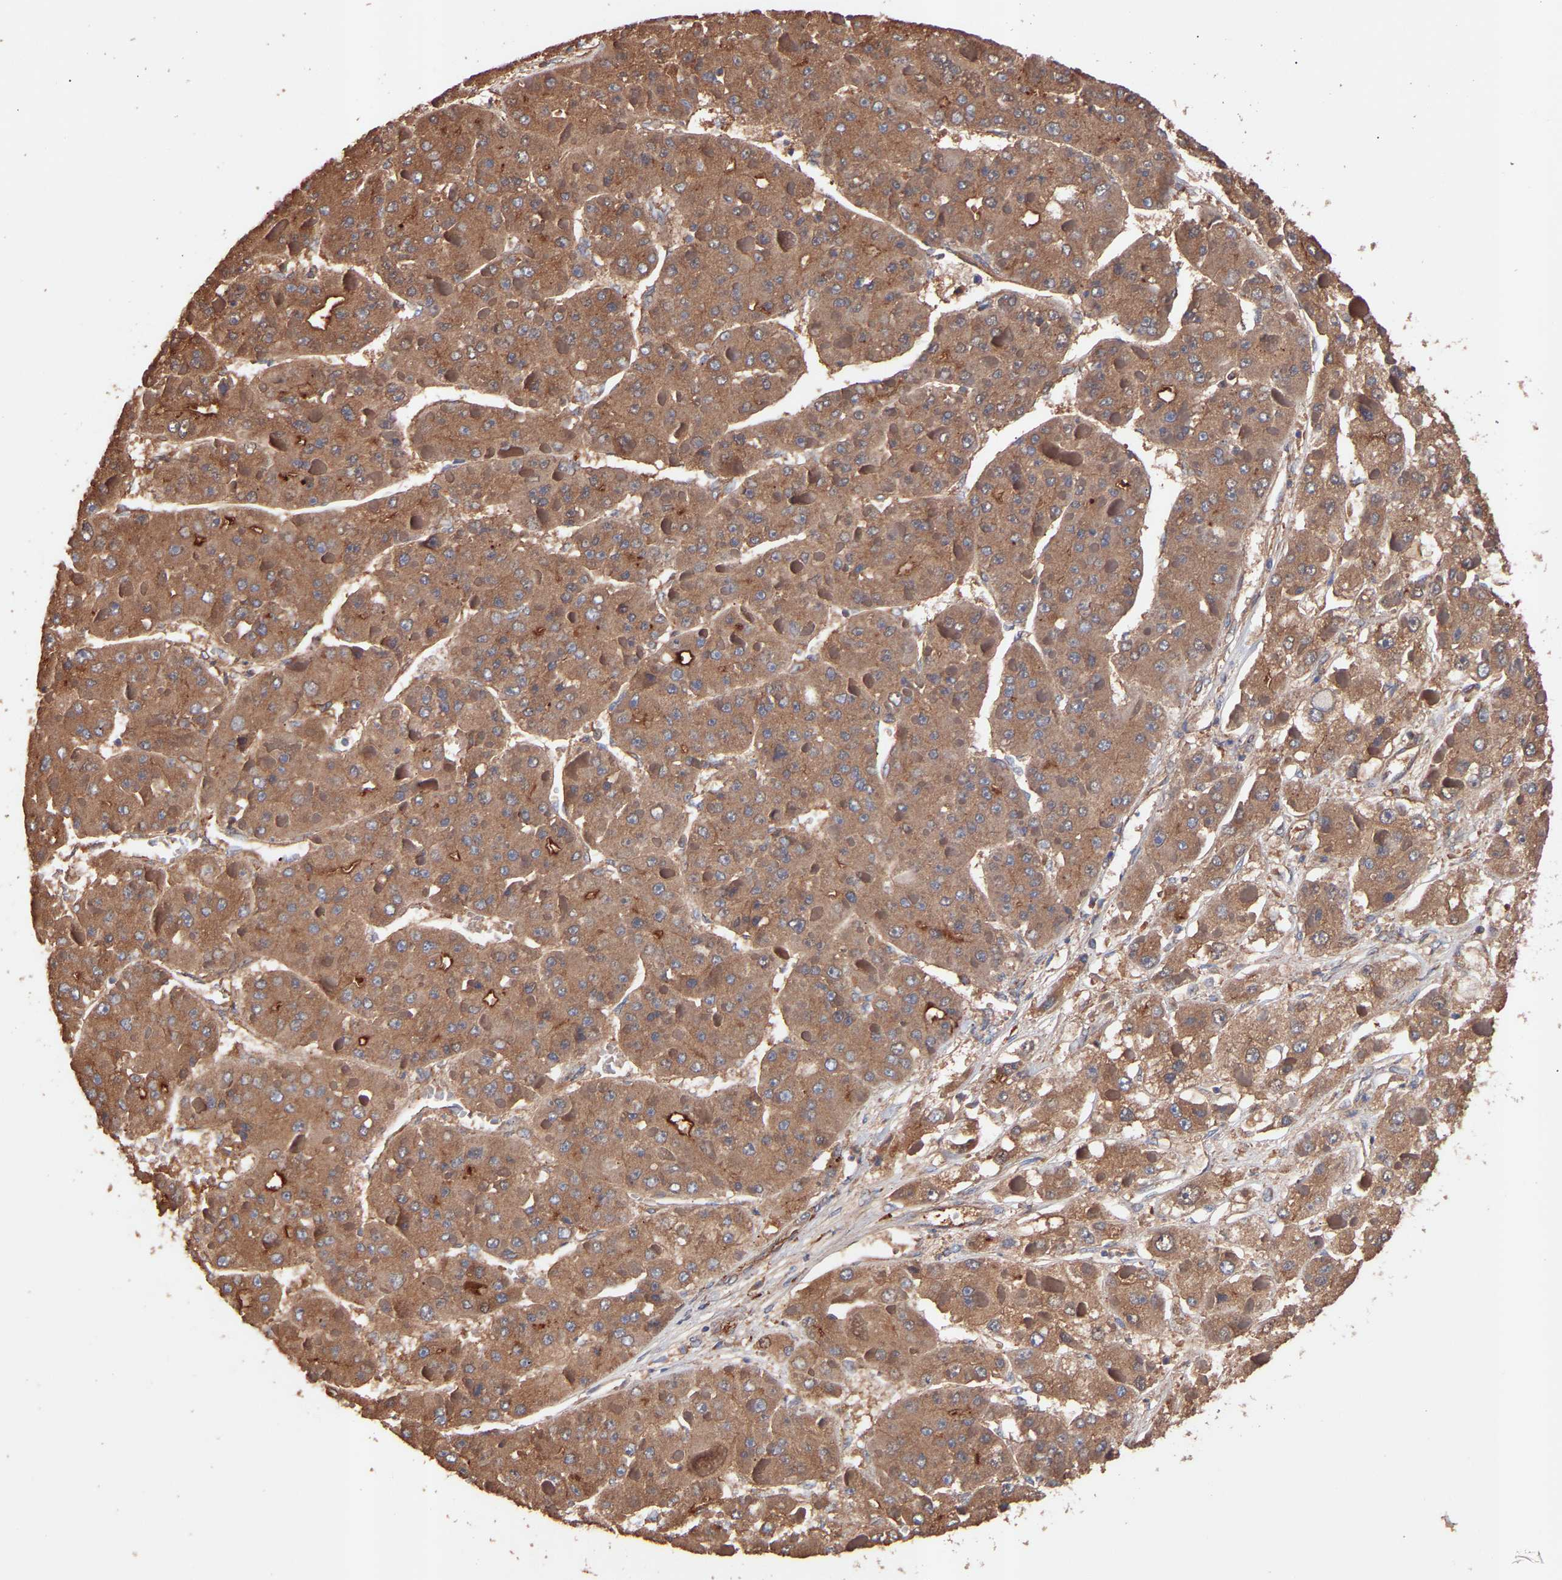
{"staining": {"intensity": "moderate", "quantity": ">75%", "location": "cytoplasmic/membranous"}, "tissue": "liver cancer", "cell_type": "Tumor cells", "image_type": "cancer", "snomed": [{"axis": "morphology", "description": "Carcinoma, Hepatocellular, NOS"}, {"axis": "topography", "description": "Liver"}], "caption": "Protein positivity by immunohistochemistry (IHC) exhibits moderate cytoplasmic/membranous positivity in approximately >75% of tumor cells in hepatocellular carcinoma (liver). The protein of interest is stained brown, and the nuclei are stained in blue (DAB IHC with brightfield microscopy, high magnification).", "gene": "TMEM268", "patient": {"sex": "female", "age": 73}}